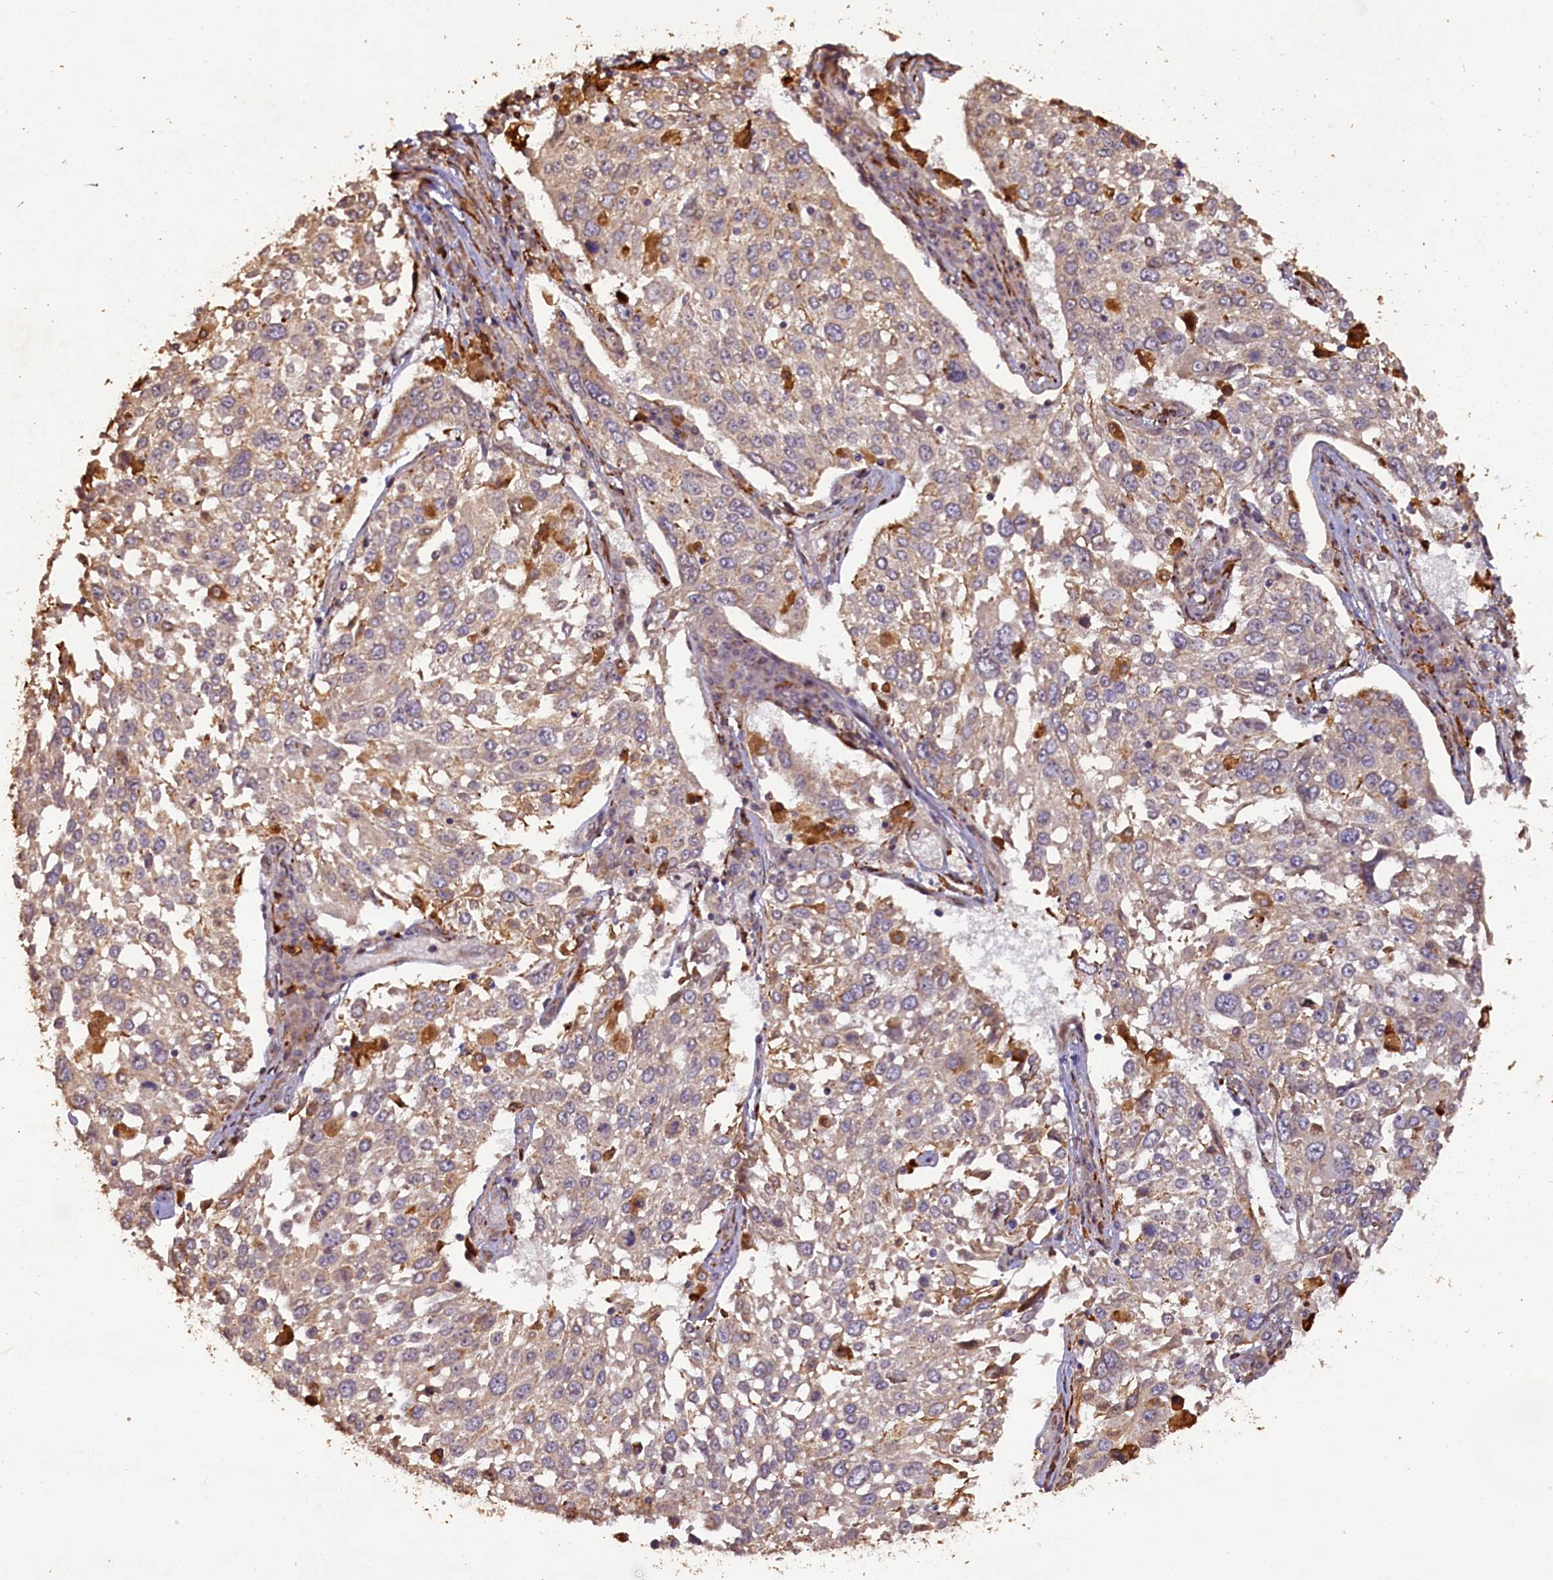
{"staining": {"intensity": "weak", "quantity": "25%-75%", "location": "cytoplasmic/membranous"}, "tissue": "lung cancer", "cell_type": "Tumor cells", "image_type": "cancer", "snomed": [{"axis": "morphology", "description": "Squamous cell carcinoma, NOS"}, {"axis": "topography", "description": "Lung"}], "caption": "Protein expression analysis of lung cancer demonstrates weak cytoplasmic/membranous expression in about 25%-75% of tumor cells.", "gene": "SLC38A7", "patient": {"sex": "male", "age": 65}}